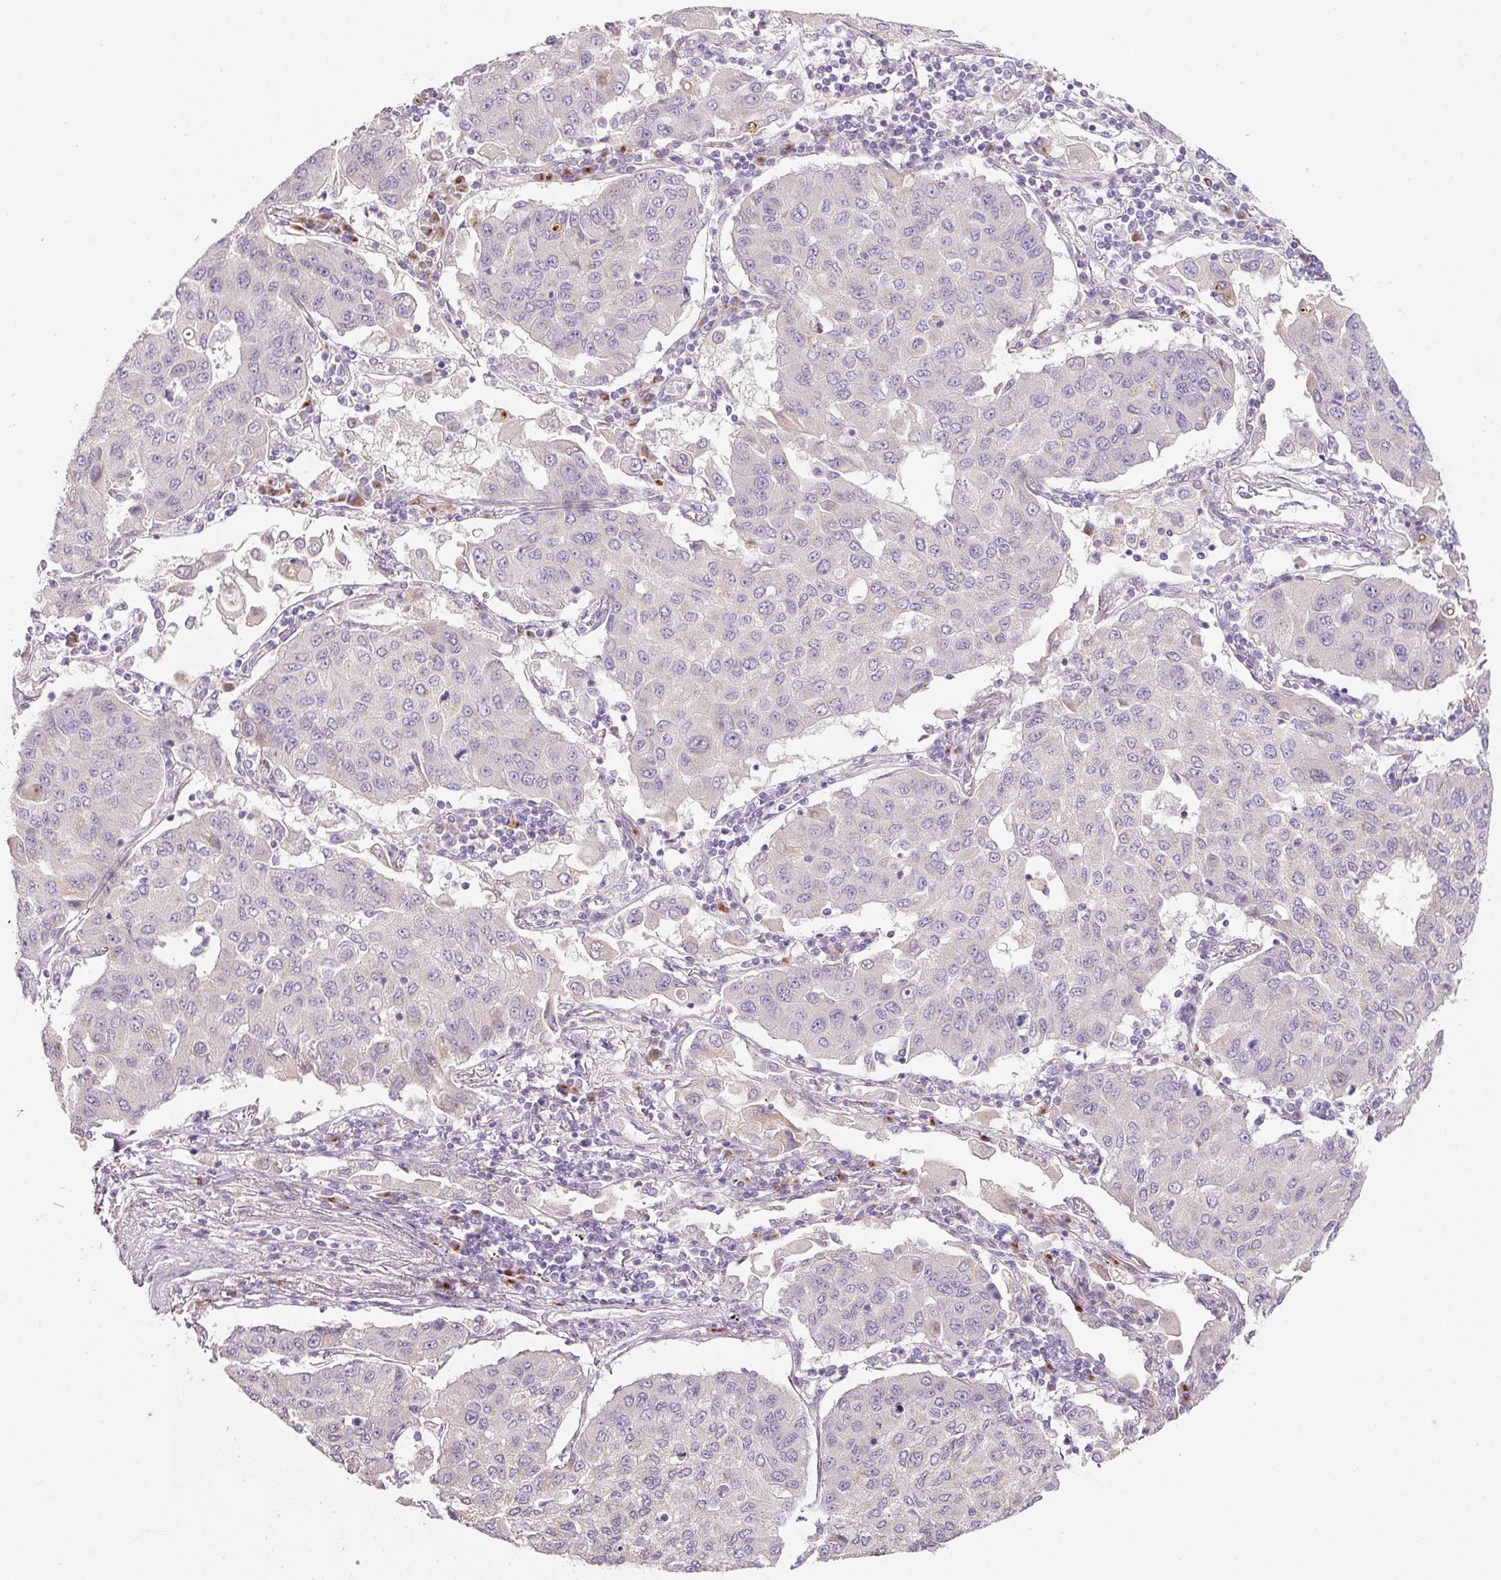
{"staining": {"intensity": "negative", "quantity": "none", "location": "none"}, "tissue": "lung cancer", "cell_type": "Tumor cells", "image_type": "cancer", "snomed": [{"axis": "morphology", "description": "Squamous cell carcinoma, NOS"}, {"axis": "topography", "description": "Lung"}], "caption": "Immunohistochemistry photomicrograph of neoplastic tissue: lung cancer stained with DAB exhibits no significant protein positivity in tumor cells. (DAB IHC, high magnification).", "gene": "NBPF11", "patient": {"sex": "male", "age": 74}}